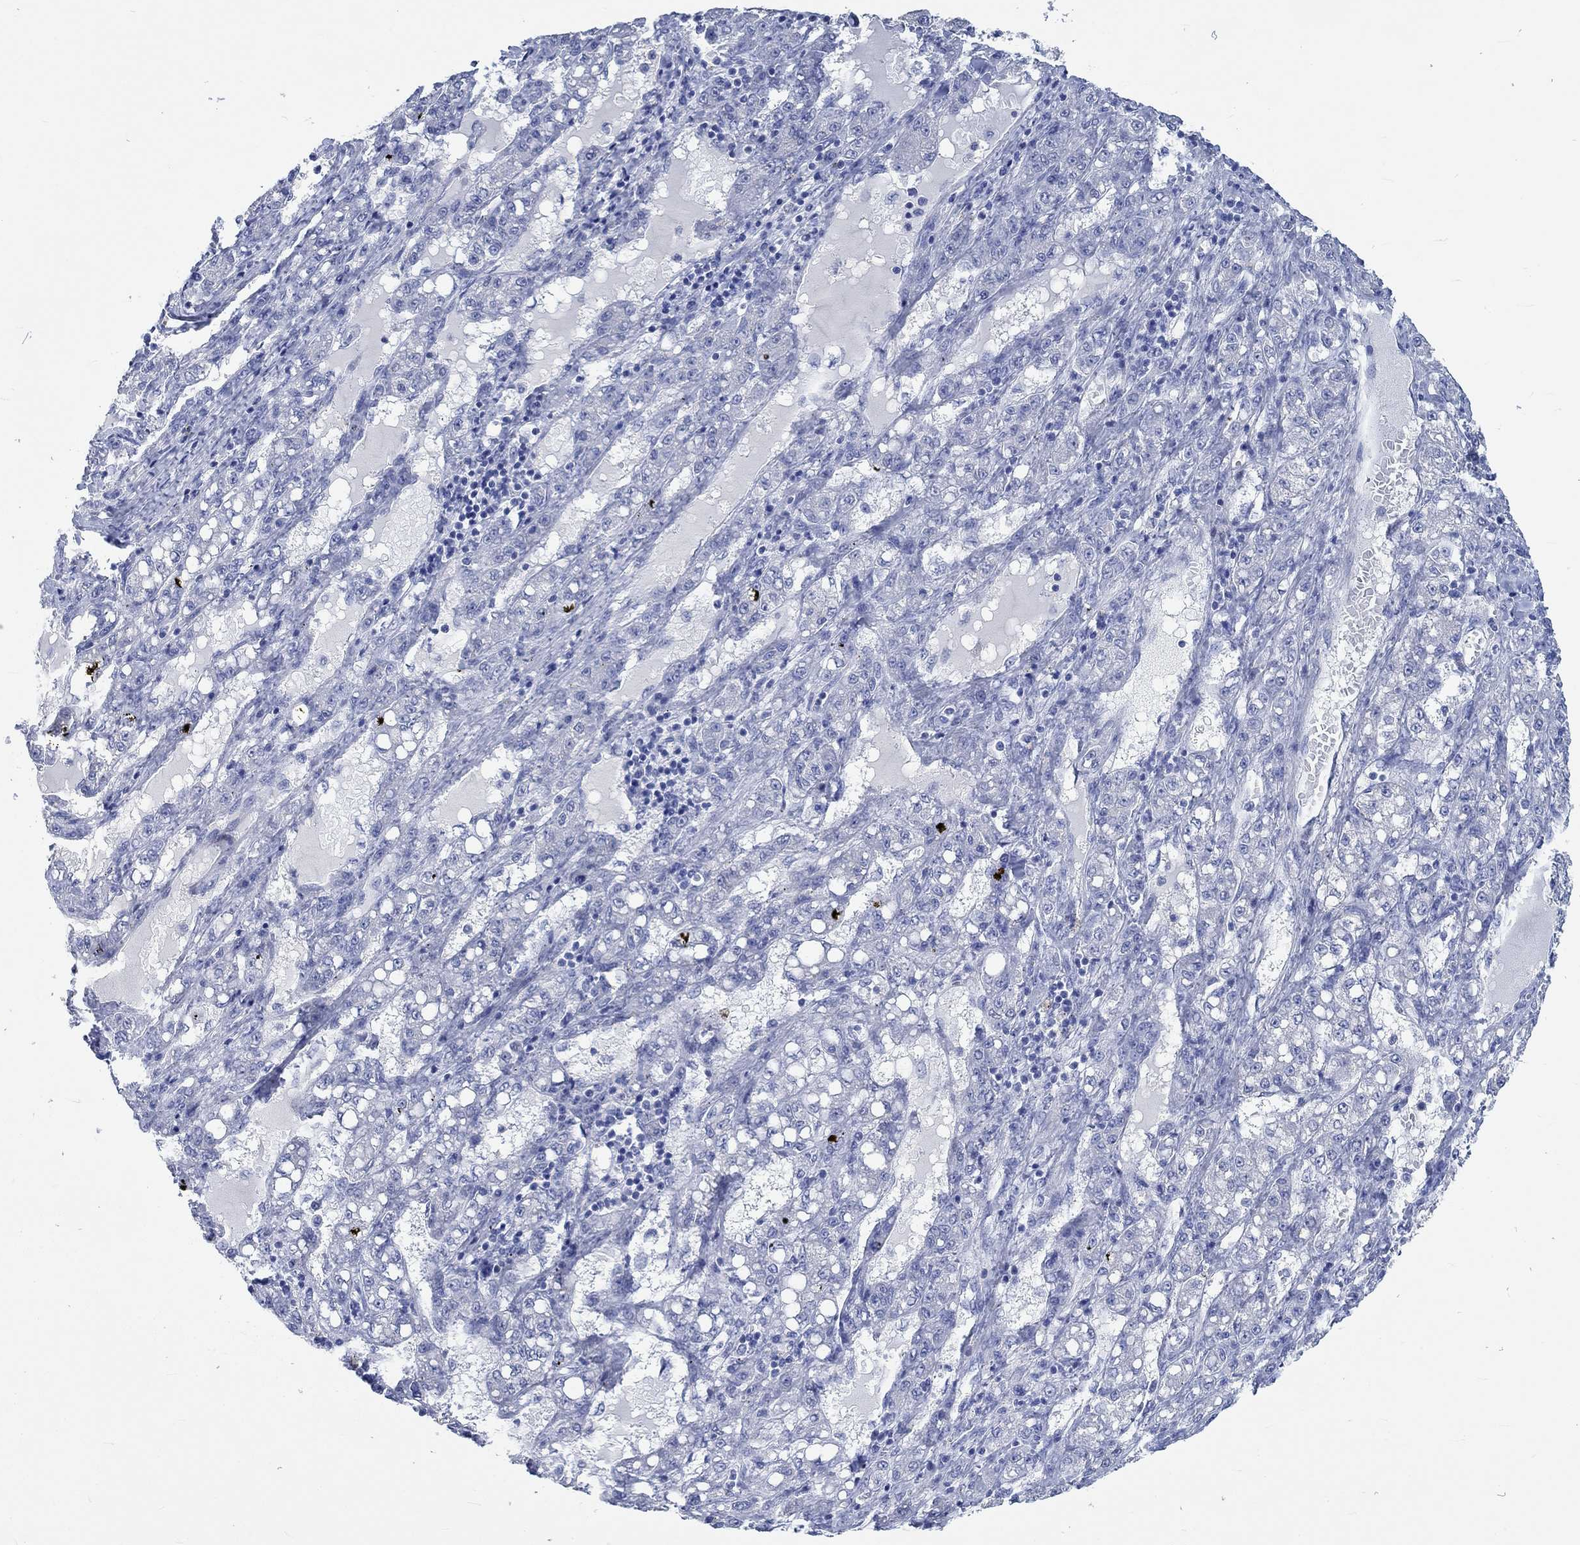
{"staining": {"intensity": "negative", "quantity": "none", "location": "none"}, "tissue": "liver cancer", "cell_type": "Tumor cells", "image_type": "cancer", "snomed": [{"axis": "morphology", "description": "Carcinoma, Hepatocellular, NOS"}, {"axis": "topography", "description": "Liver"}], "caption": "A histopathology image of human liver cancer (hepatocellular carcinoma) is negative for staining in tumor cells.", "gene": "C4orf47", "patient": {"sex": "female", "age": 65}}